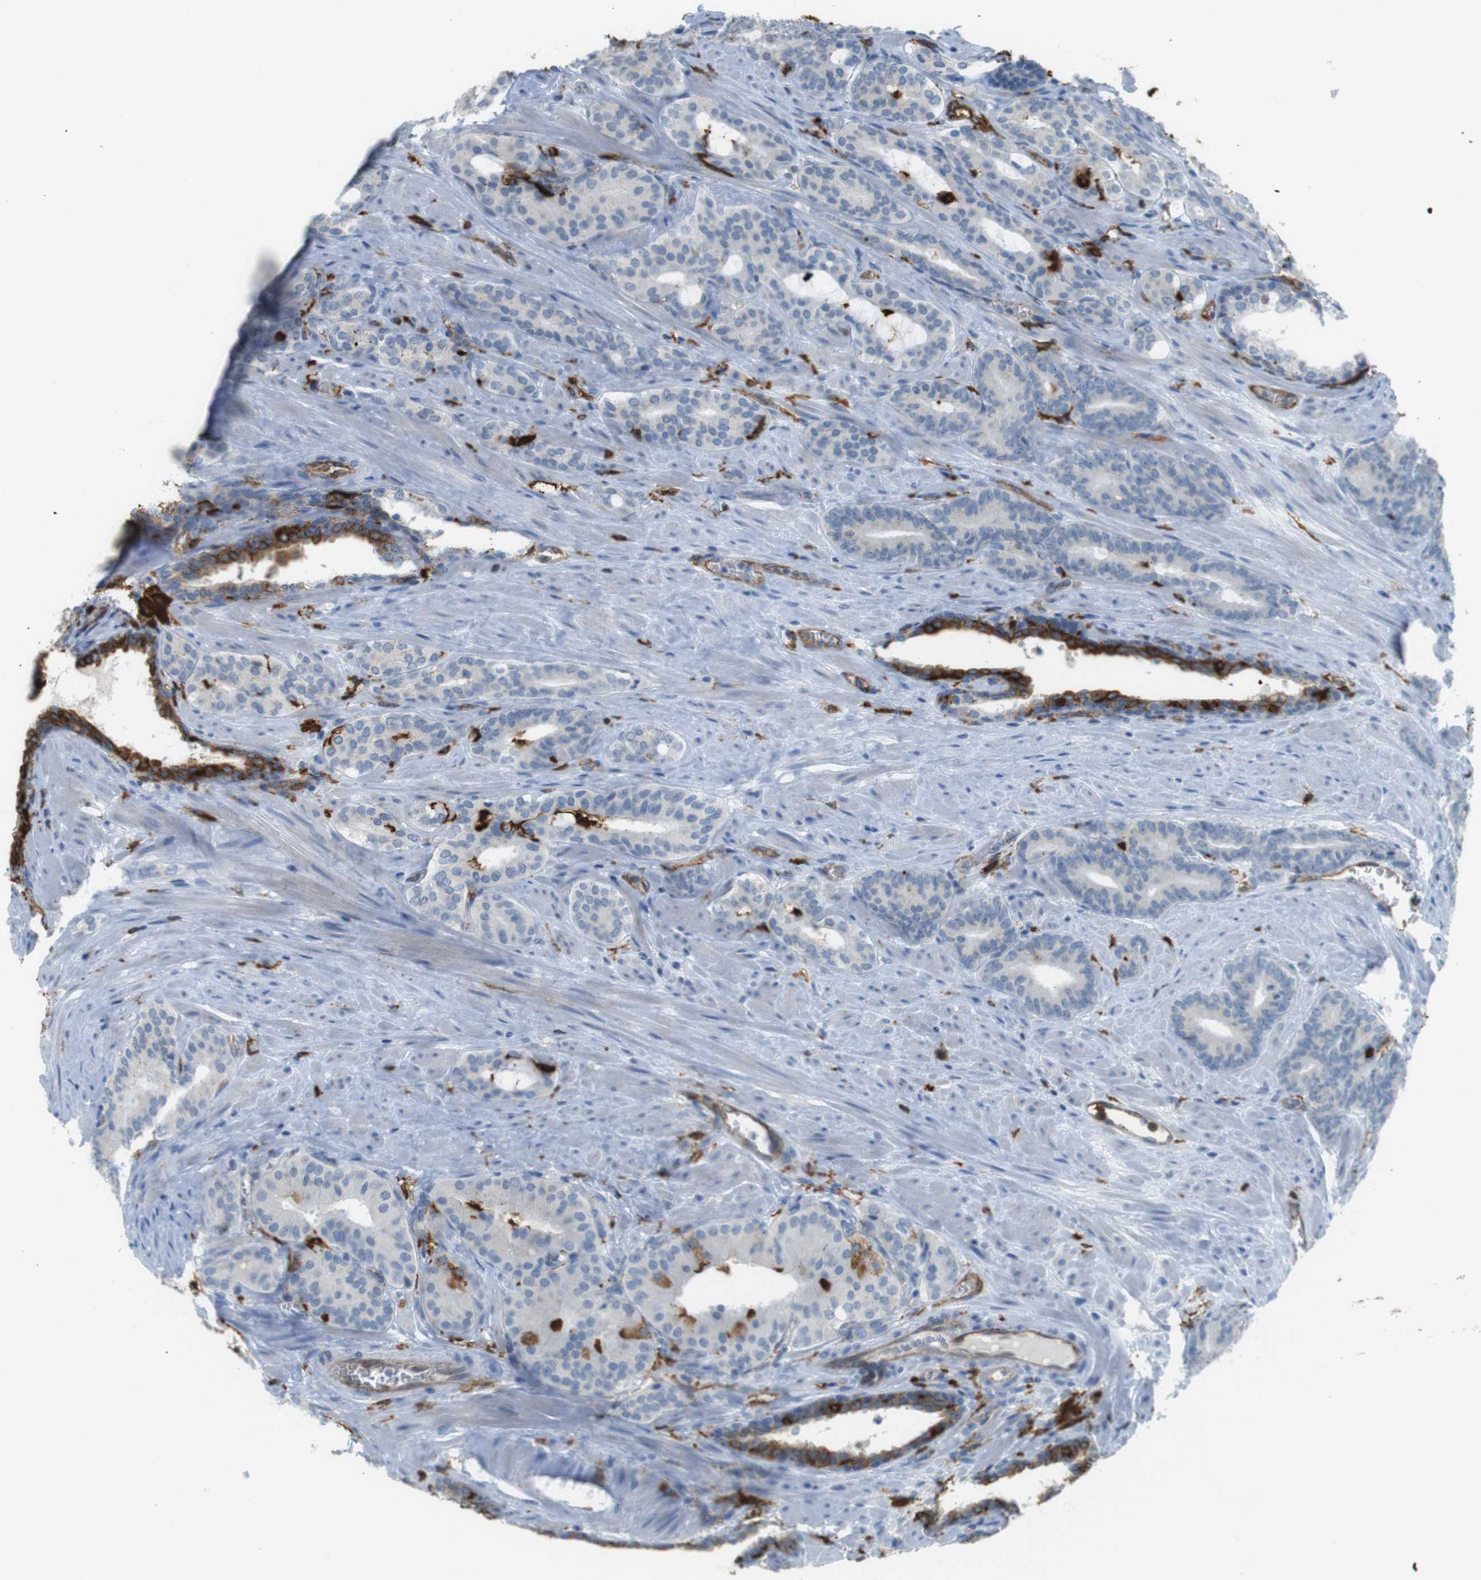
{"staining": {"intensity": "negative", "quantity": "none", "location": "none"}, "tissue": "prostate cancer", "cell_type": "Tumor cells", "image_type": "cancer", "snomed": [{"axis": "morphology", "description": "Adenocarcinoma, Low grade"}, {"axis": "topography", "description": "Prostate"}], "caption": "Tumor cells are negative for brown protein staining in adenocarcinoma (low-grade) (prostate).", "gene": "HLA-DRA", "patient": {"sex": "male", "age": 63}}